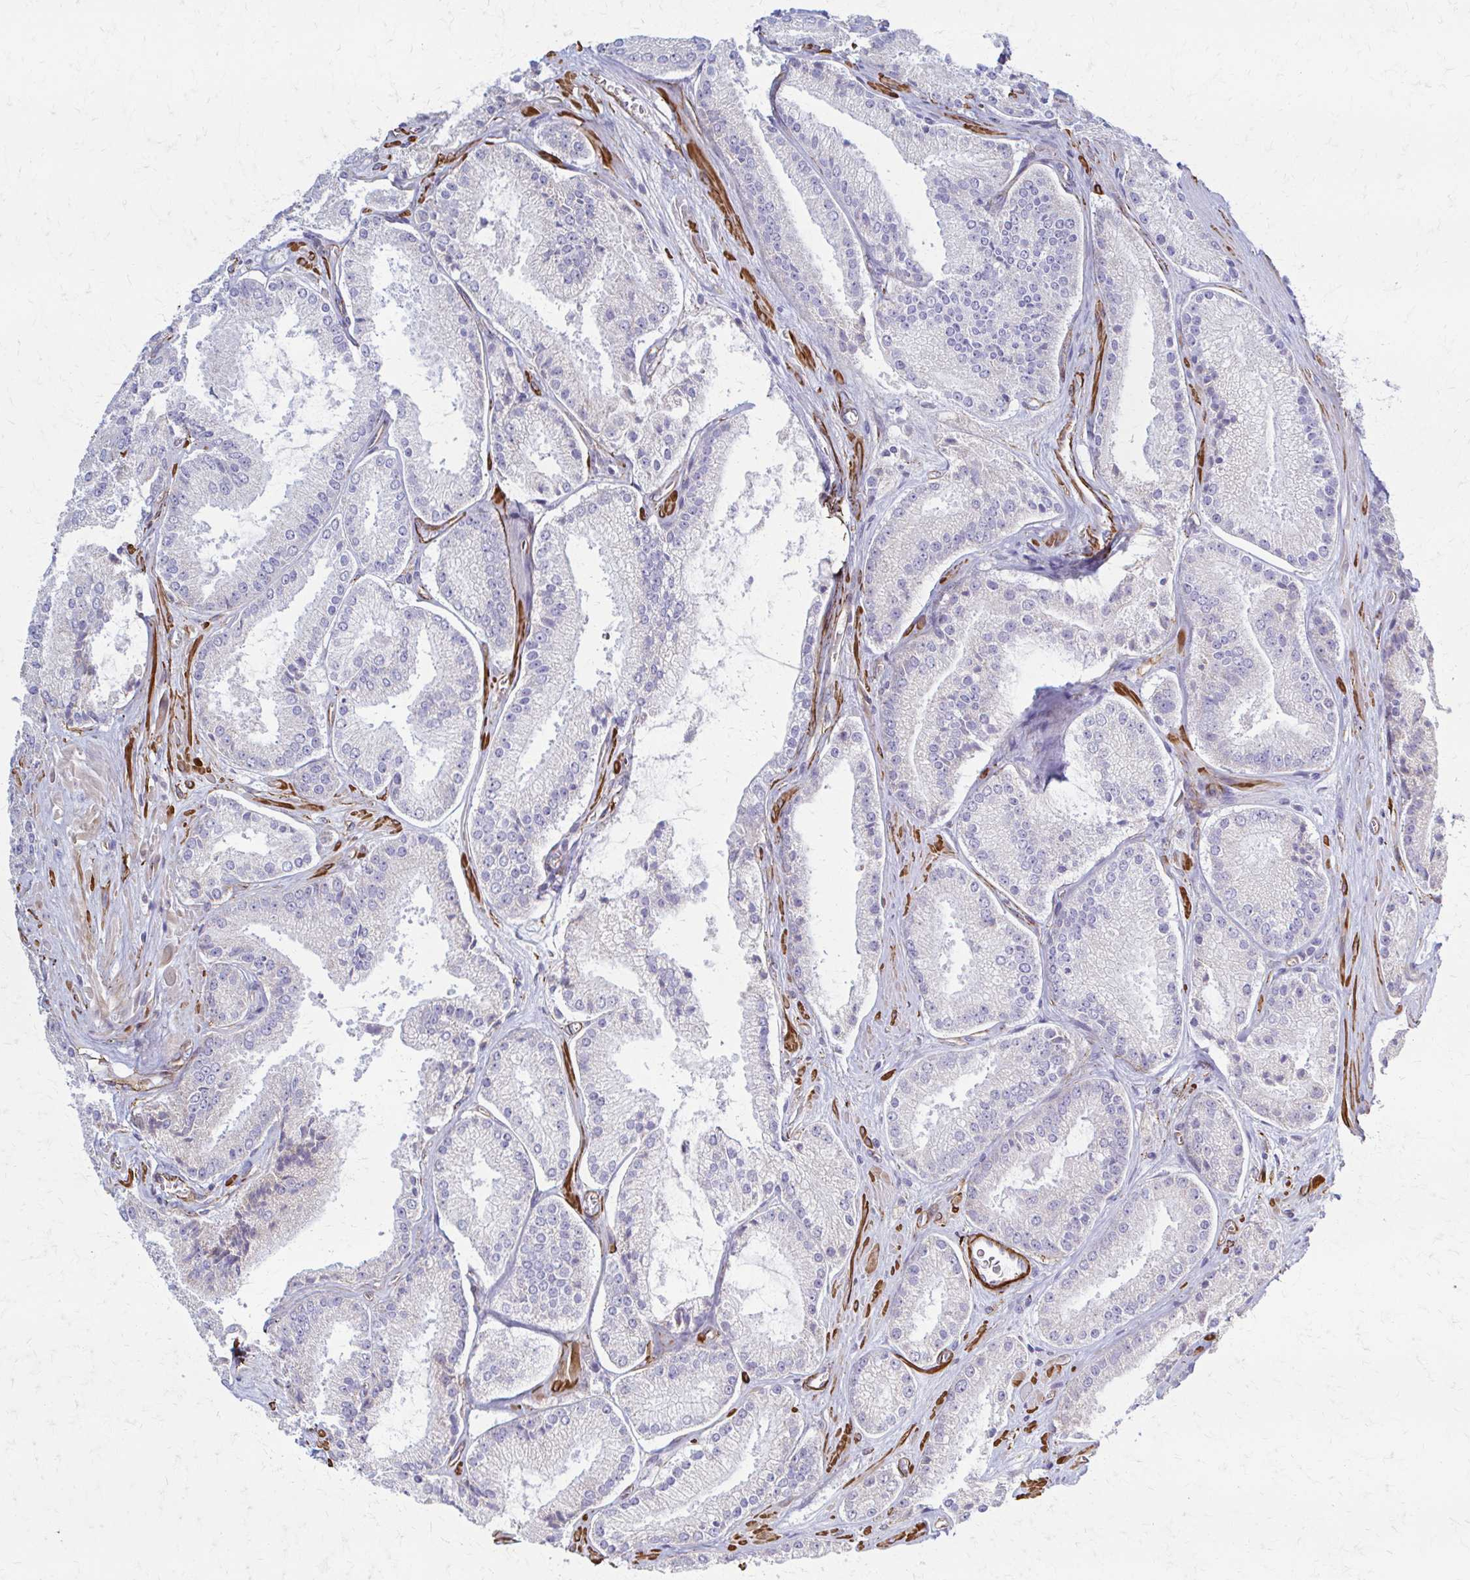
{"staining": {"intensity": "negative", "quantity": "none", "location": "none"}, "tissue": "prostate cancer", "cell_type": "Tumor cells", "image_type": "cancer", "snomed": [{"axis": "morphology", "description": "Adenocarcinoma, High grade"}, {"axis": "topography", "description": "Prostate"}], "caption": "Protein analysis of prostate adenocarcinoma (high-grade) displays no significant positivity in tumor cells.", "gene": "TIMMDC1", "patient": {"sex": "male", "age": 73}}